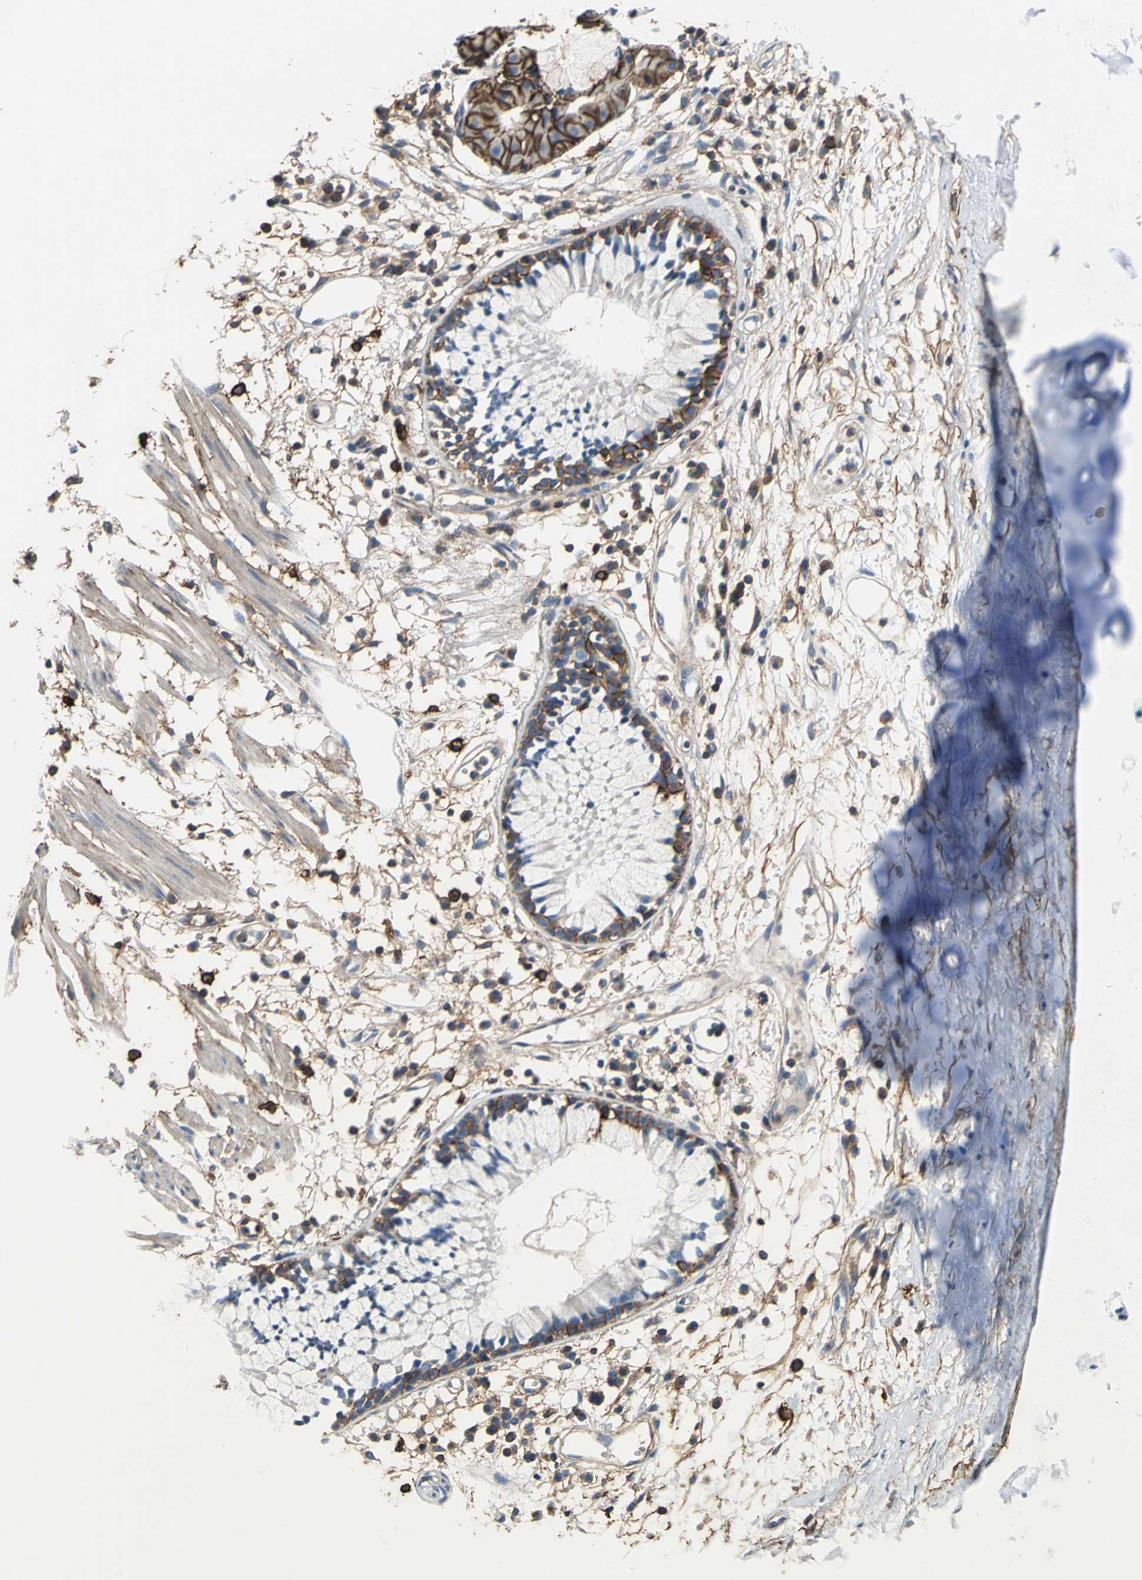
{"staining": {"intensity": "moderate", "quantity": "<25%", "location": "cytoplasmic/membranous"}, "tissue": "adipose tissue", "cell_type": "Adipocytes", "image_type": "normal", "snomed": [{"axis": "morphology", "description": "Normal tissue, NOS"}, {"axis": "morphology", "description": "Adenocarcinoma, NOS"}, {"axis": "topography", "description": "Cartilage tissue"}, {"axis": "topography", "description": "Bronchus"}, {"axis": "topography", "description": "Lung"}], "caption": "Brown immunohistochemical staining in benign adipose tissue shows moderate cytoplasmic/membranous staining in about <25% of adipocytes. The staining was performed using DAB (3,3'-diaminobenzidine), with brown indicating positive protein expression. Nuclei are stained blue with hematoxylin.", "gene": "CD44", "patient": {"sex": "female", "age": 67}}